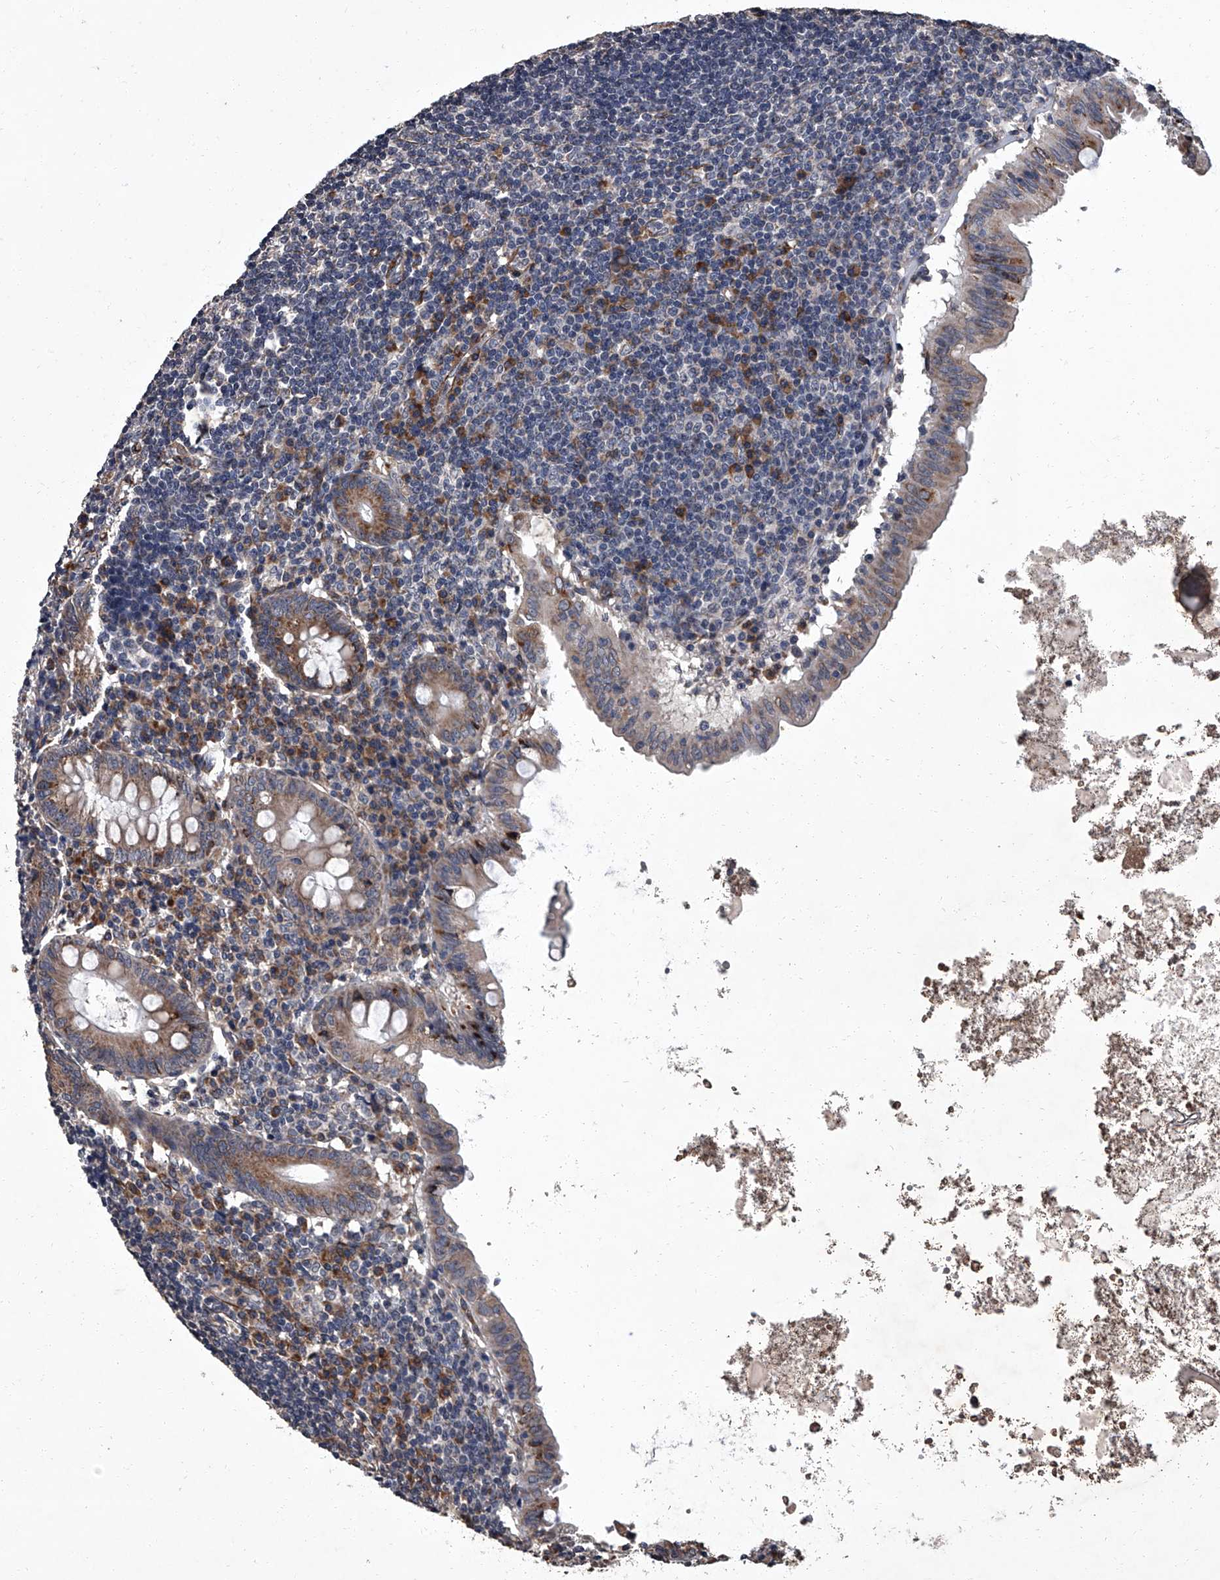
{"staining": {"intensity": "moderate", "quantity": "25%-75%", "location": "cytoplasmic/membranous"}, "tissue": "appendix", "cell_type": "Glandular cells", "image_type": "normal", "snomed": [{"axis": "morphology", "description": "Normal tissue, NOS"}, {"axis": "topography", "description": "Appendix"}], "caption": "Immunohistochemical staining of normal human appendix demonstrates moderate cytoplasmic/membranous protein expression in about 25%-75% of glandular cells.", "gene": "SIRT4", "patient": {"sex": "female", "age": 54}}